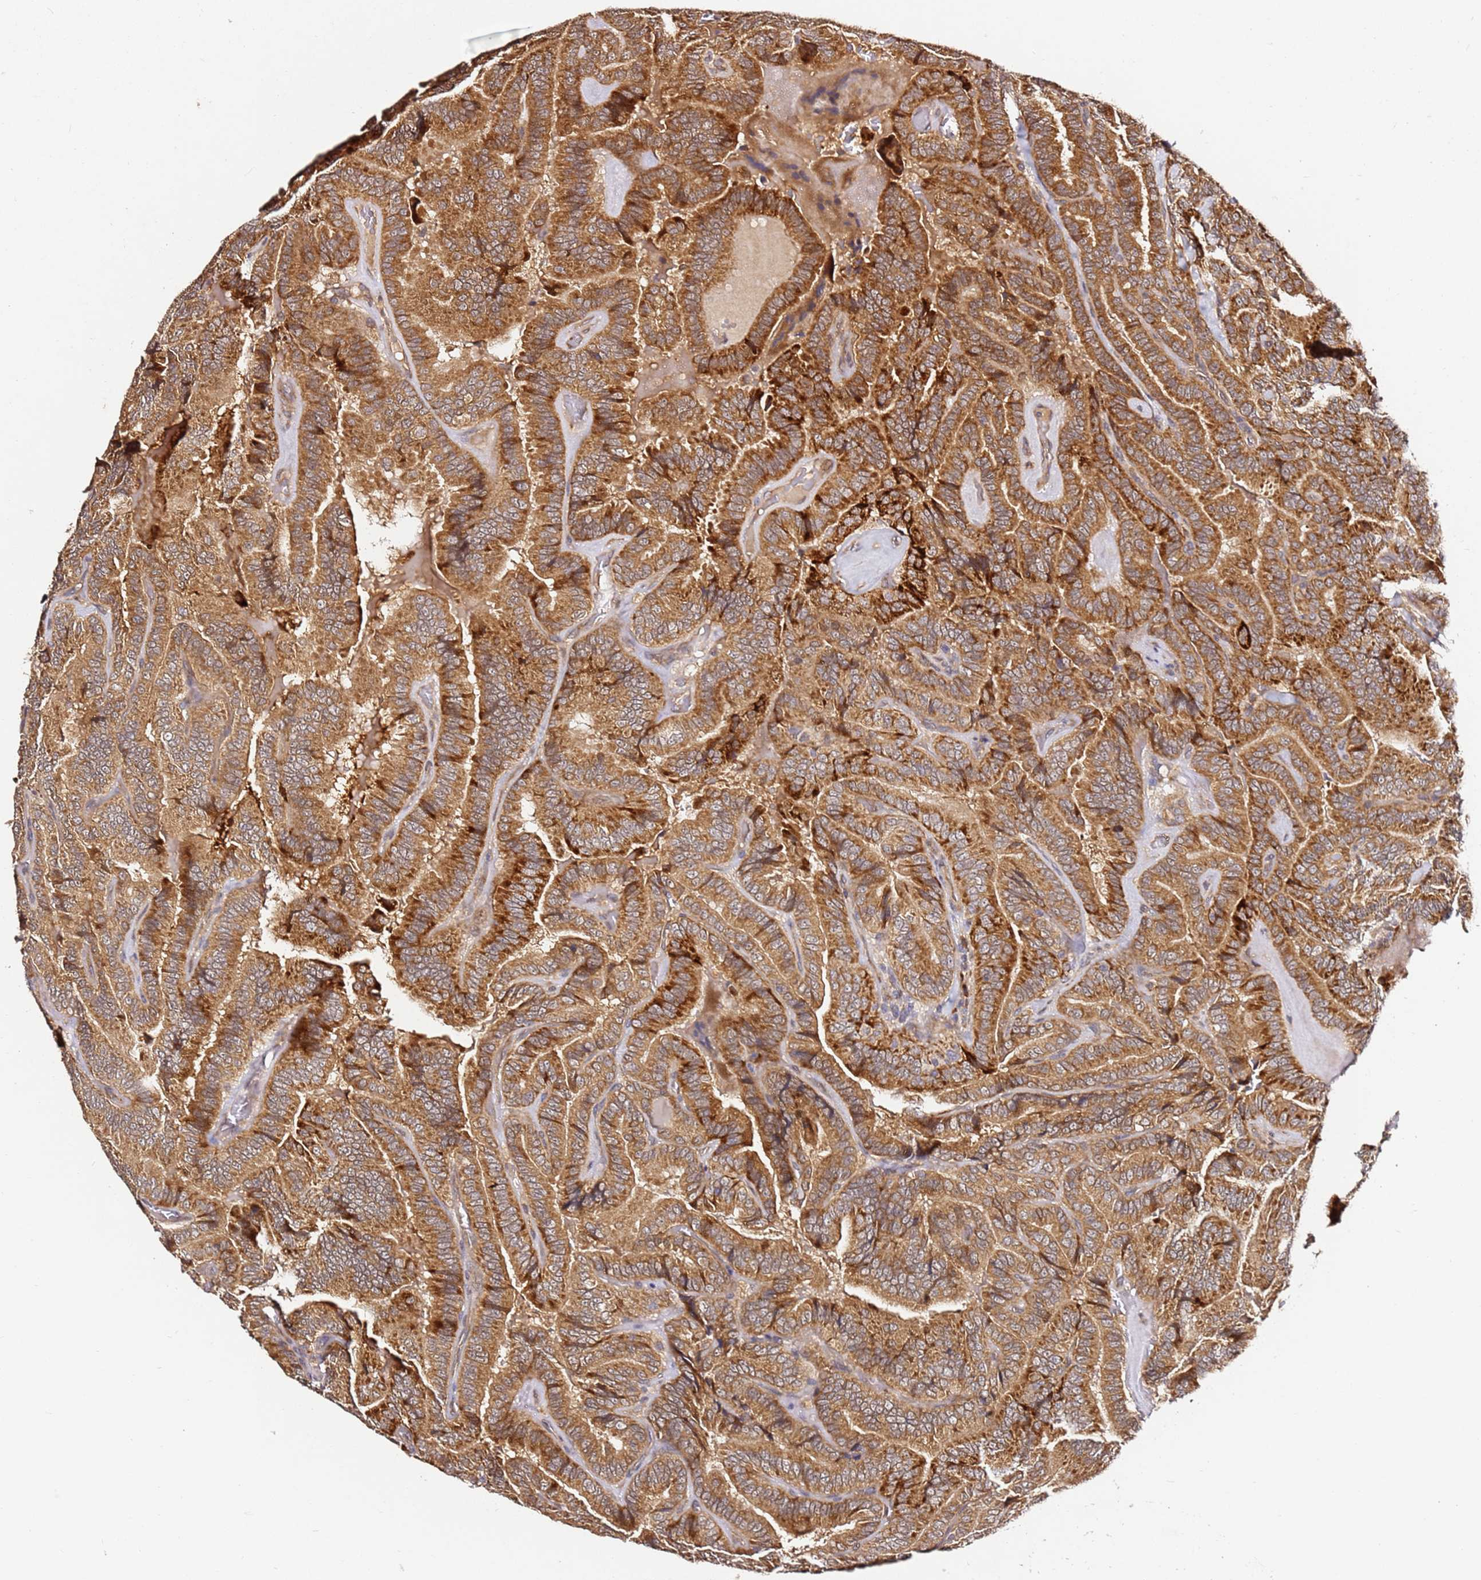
{"staining": {"intensity": "moderate", "quantity": ">75%", "location": "cytoplasmic/membranous"}, "tissue": "thyroid cancer", "cell_type": "Tumor cells", "image_type": "cancer", "snomed": [{"axis": "morphology", "description": "Papillary adenocarcinoma, NOS"}, {"axis": "topography", "description": "Thyroid gland"}], "caption": "Moderate cytoplasmic/membranous protein staining is appreciated in about >75% of tumor cells in thyroid papillary adenocarcinoma. (DAB (3,3'-diaminobenzidine) IHC, brown staining for protein, blue staining for nuclei).", "gene": "ALG11", "patient": {"sex": "male", "age": 61}}